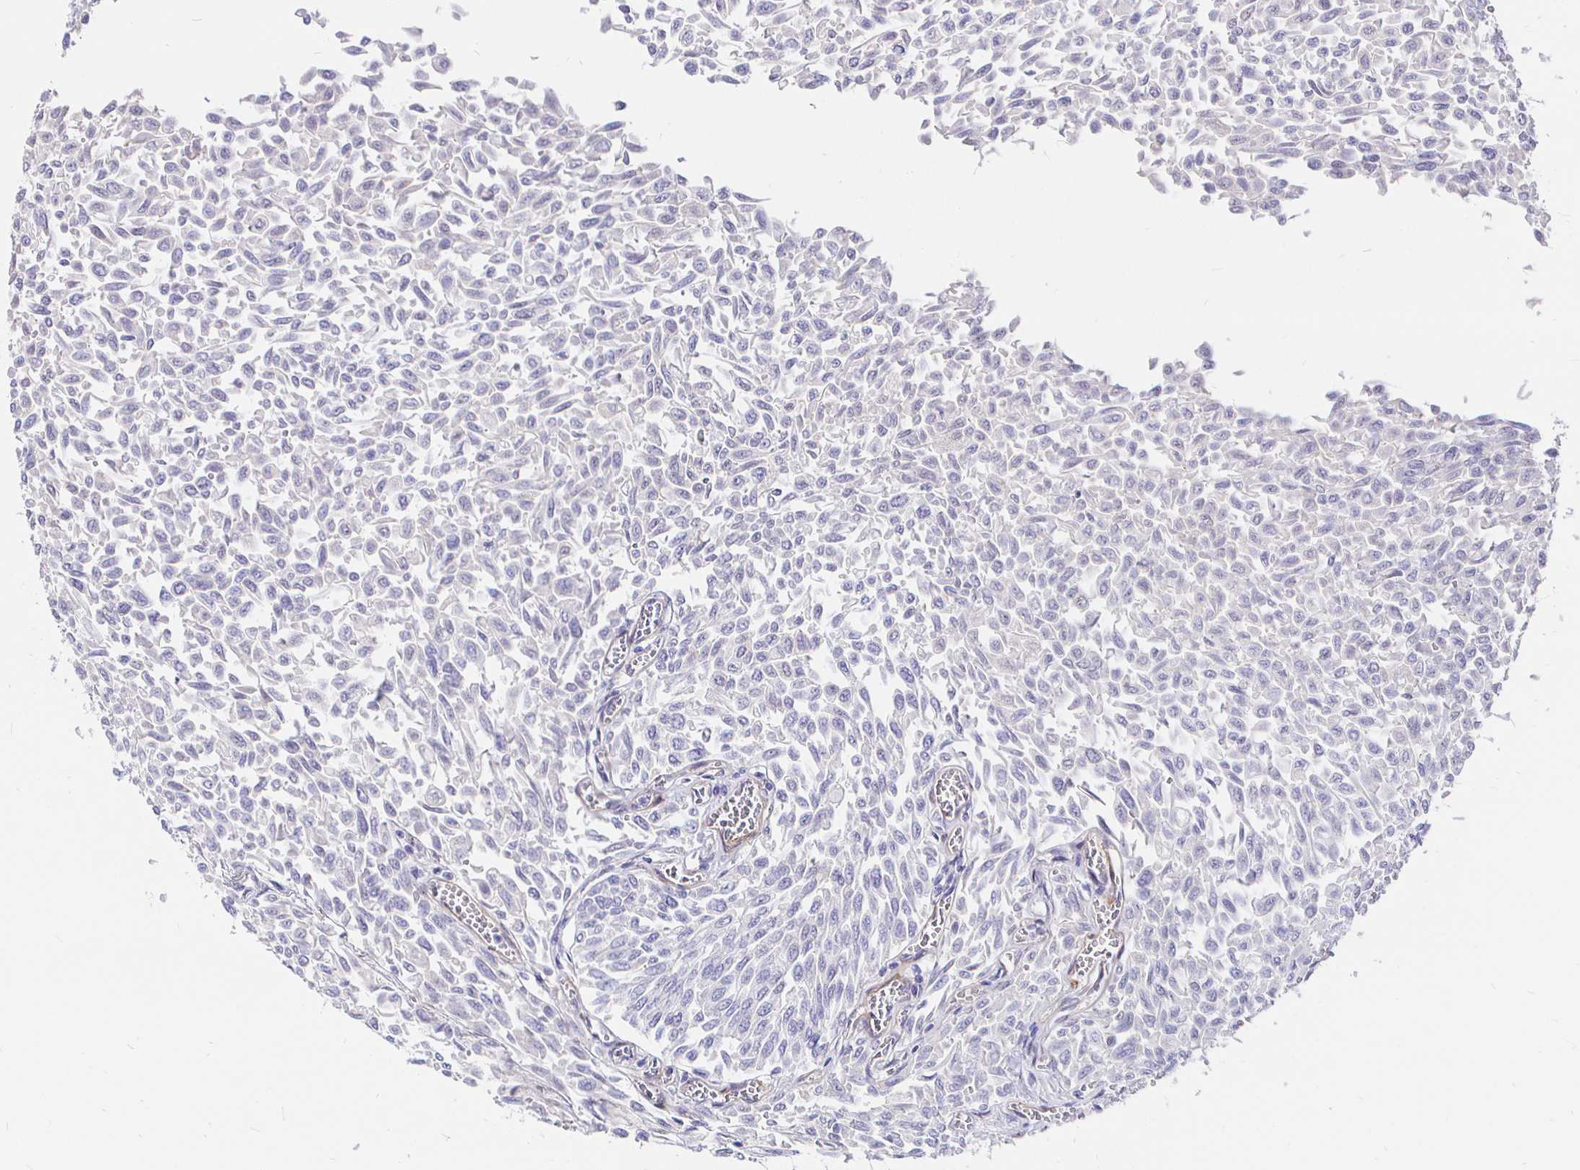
{"staining": {"intensity": "negative", "quantity": "none", "location": "none"}, "tissue": "urothelial cancer", "cell_type": "Tumor cells", "image_type": "cancer", "snomed": [{"axis": "morphology", "description": "Urothelial carcinoma, NOS"}, {"axis": "topography", "description": "Urinary bladder"}], "caption": "A micrograph of transitional cell carcinoma stained for a protein reveals no brown staining in tumor cells. (DAB (3,3'-diaminobenzidine) immunohistochemistry visualized using brightfield microscopy, high magnification).", "gene": "PALM2AKAP2", "patient": {"sex": "male", "age": 59}}